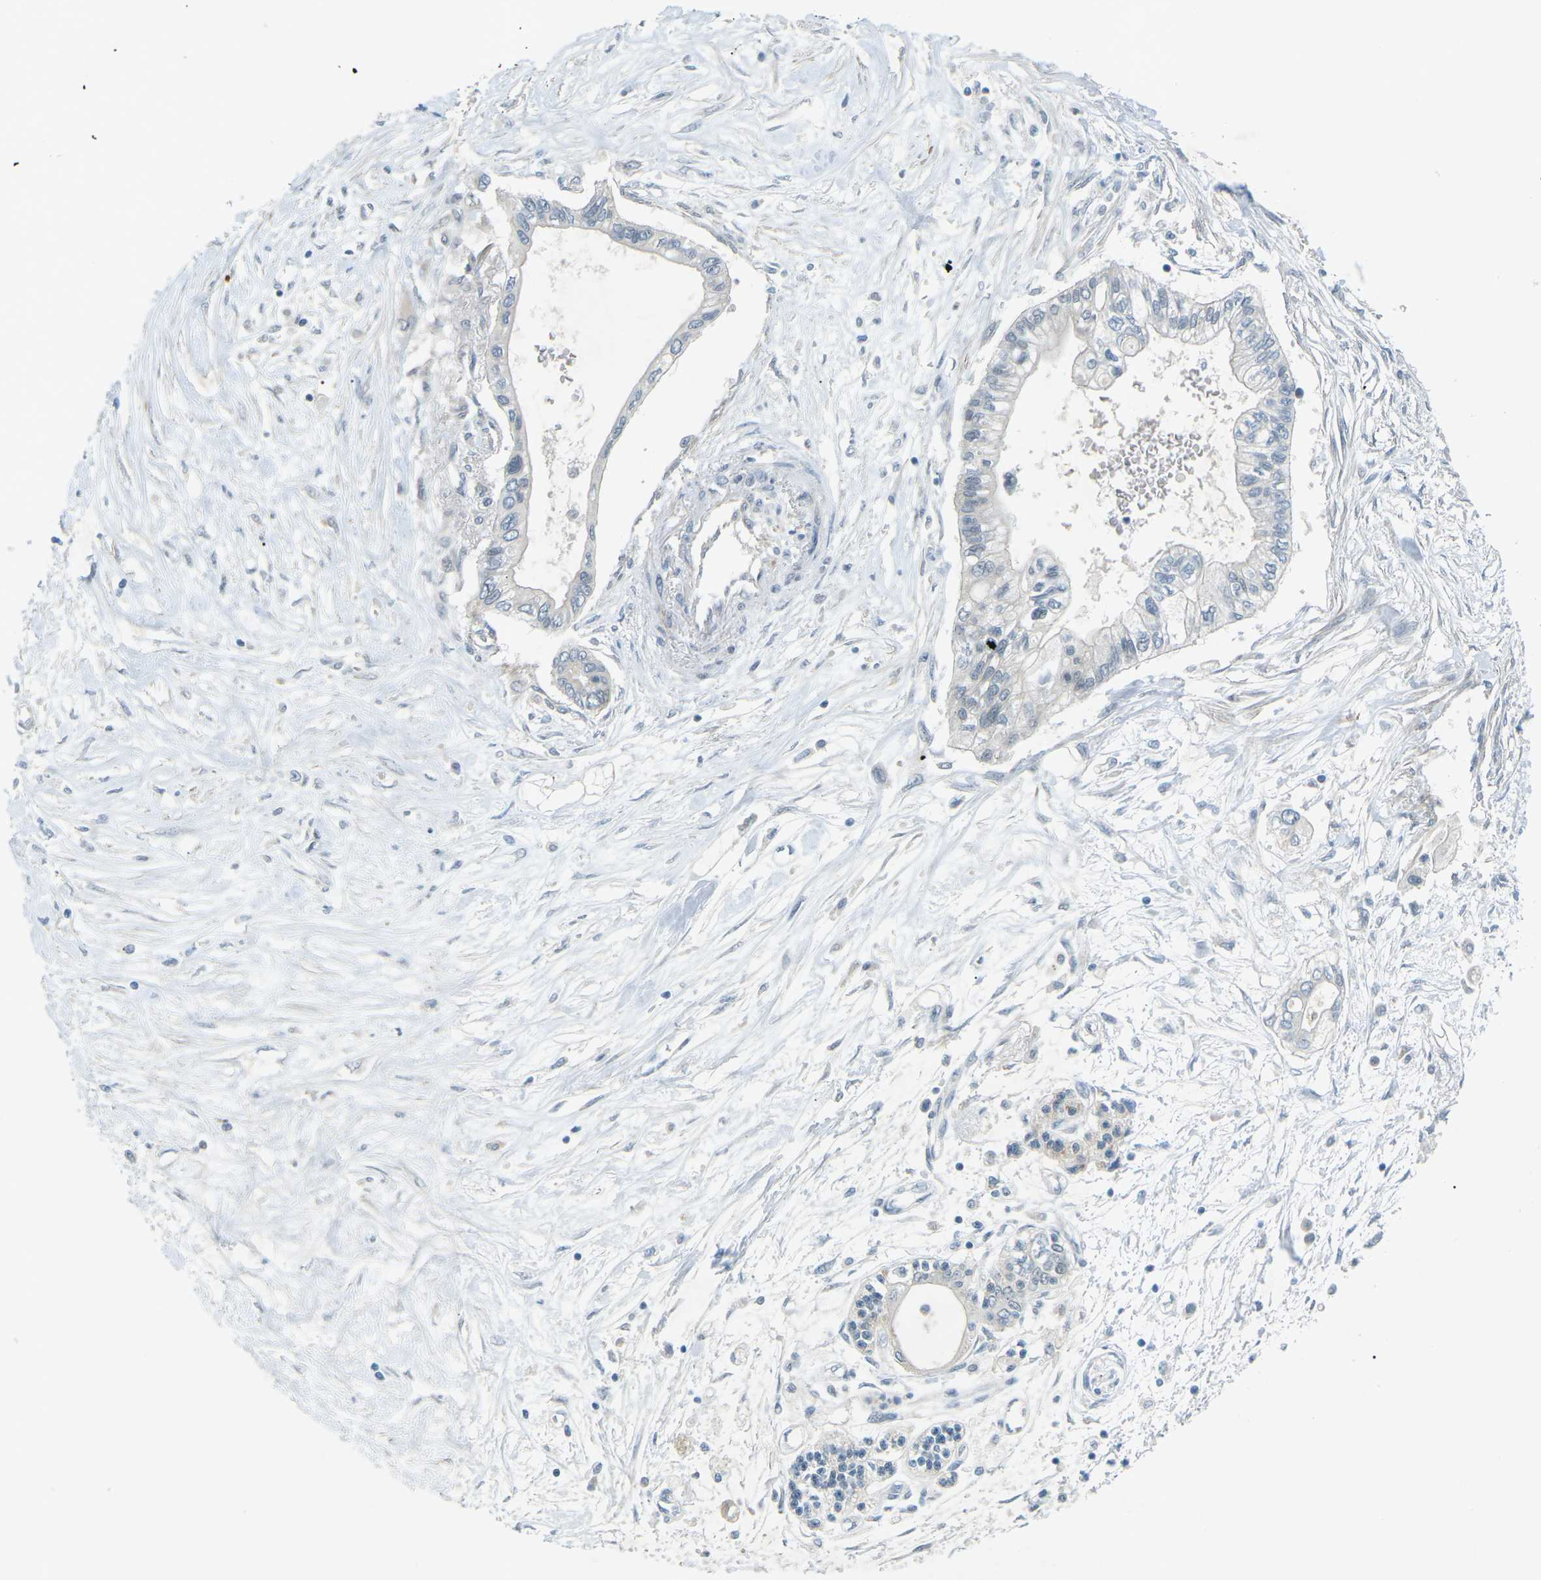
{"staining": {"intensity": "negative", "quantity": "none", "location": "none"}, "tissue": "pancreatic cancer", "cell_type": "Tumor cells", "image_type": "cancer", "snomed": [{"axis": "morphology", "description": "Adenocarcinoma, NOS"}, {"axis": "topography", "description": "Pancreas"}], "caption": "High power microscopy histopathology image of an immunohistochemistry image of adenocarcinoma (pancreatic), revealing no significant staining in tumor cells.", "gene": "RTN3", "patient": {"sex": "female", "age": 77}}